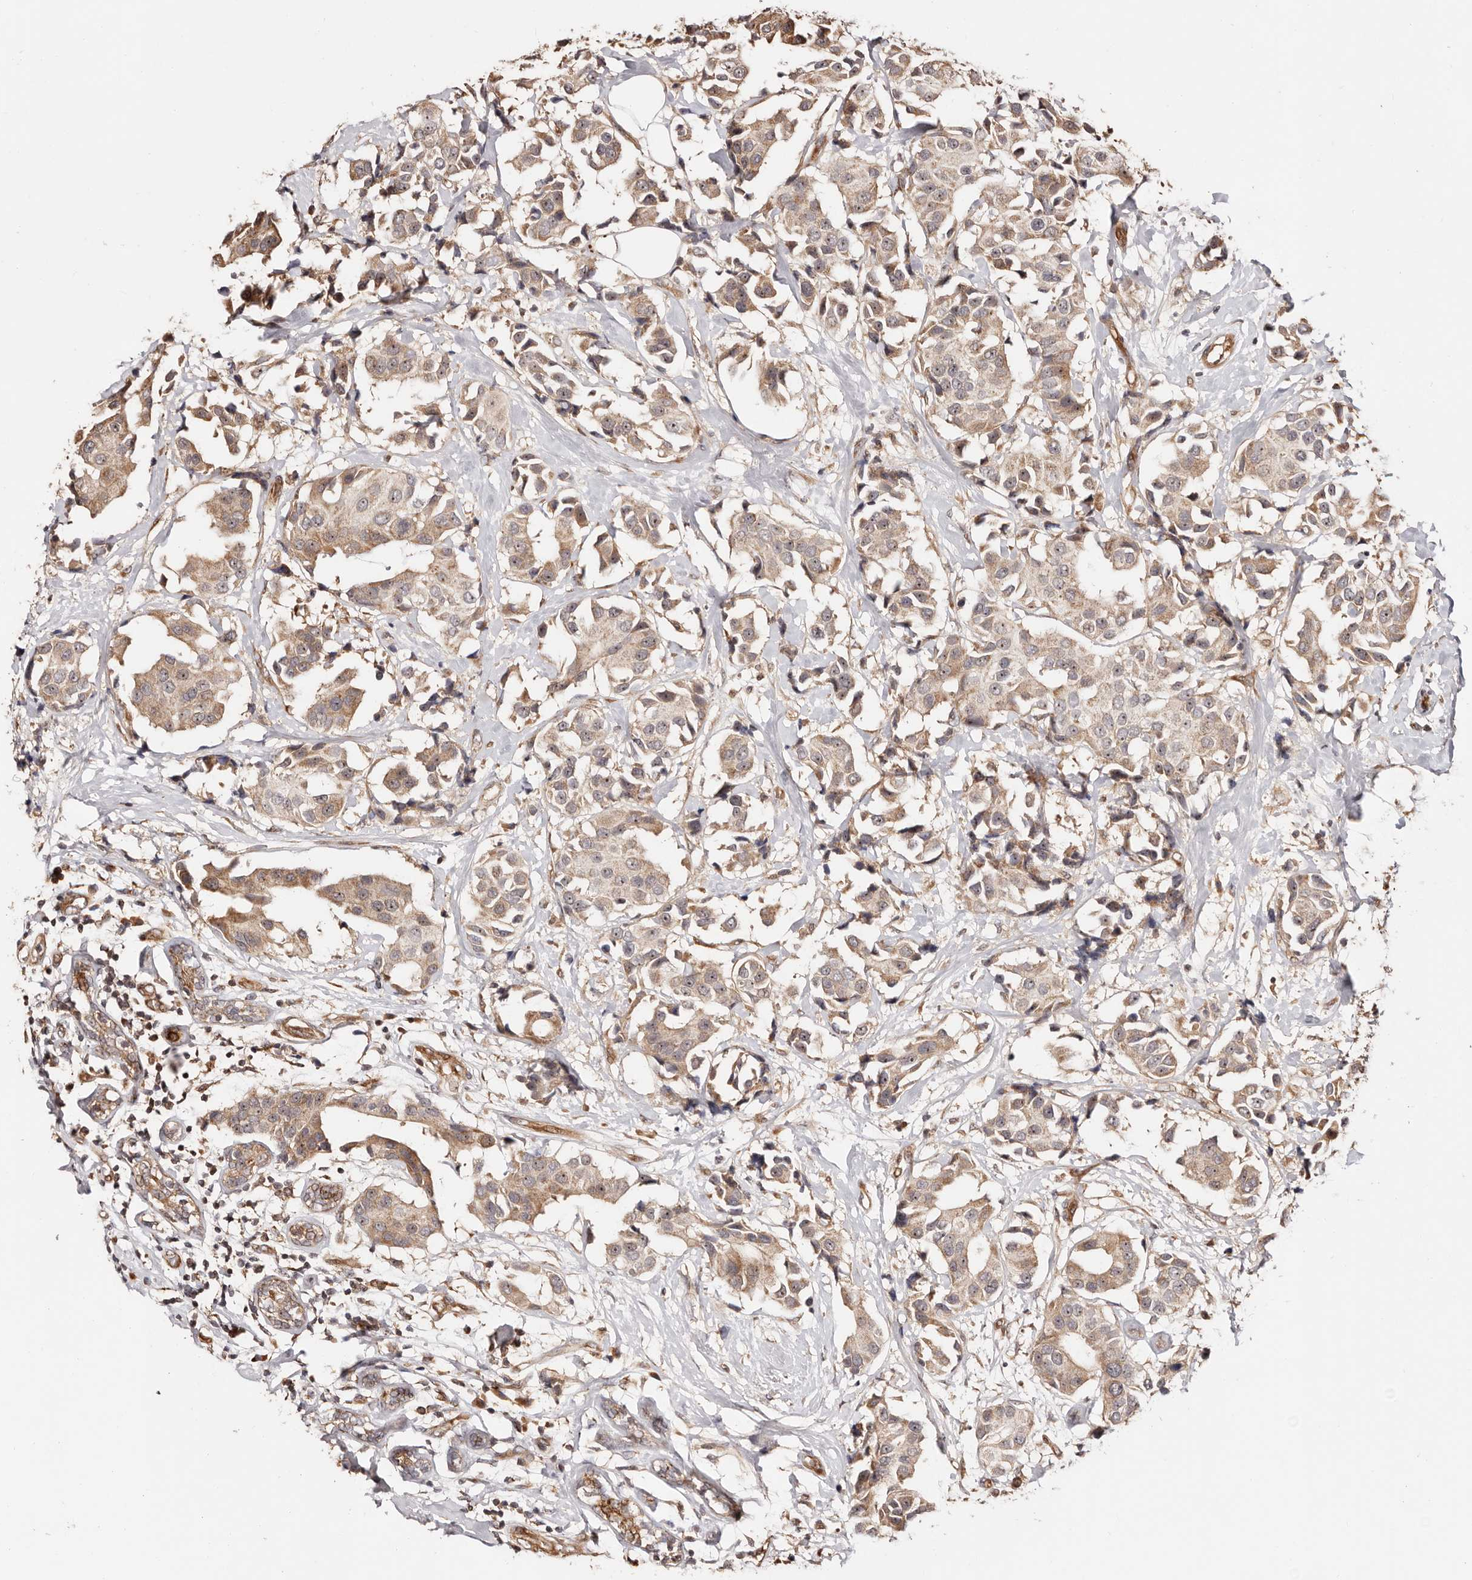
{"staining": {"intensity": "moderate", "quantity": ">75%", "location": "cytoplasmic/membranous,nuclear"}, "tissue": "breast cancer", "cell_type": "Tumor cells", "image_type": "cancer", "snomed": [{"axis": "morphology", "description": "Normal tissue, NOS"}, {"axis": "morphology", "description": "Duct carcinoma"}, {"axis": "topography", "description": "Breast"}], "caption": "Protein staining shows moderate cytoplasmic/membranous and nuclear positivity in approximately >75% of tumor cells in breast invasive ductal carcinoma. (DAB IHC, brown staining for protein, blue staining for nuclei).", "gene": "PTPN22", "patient": {"sex": "female", "age": 39}}